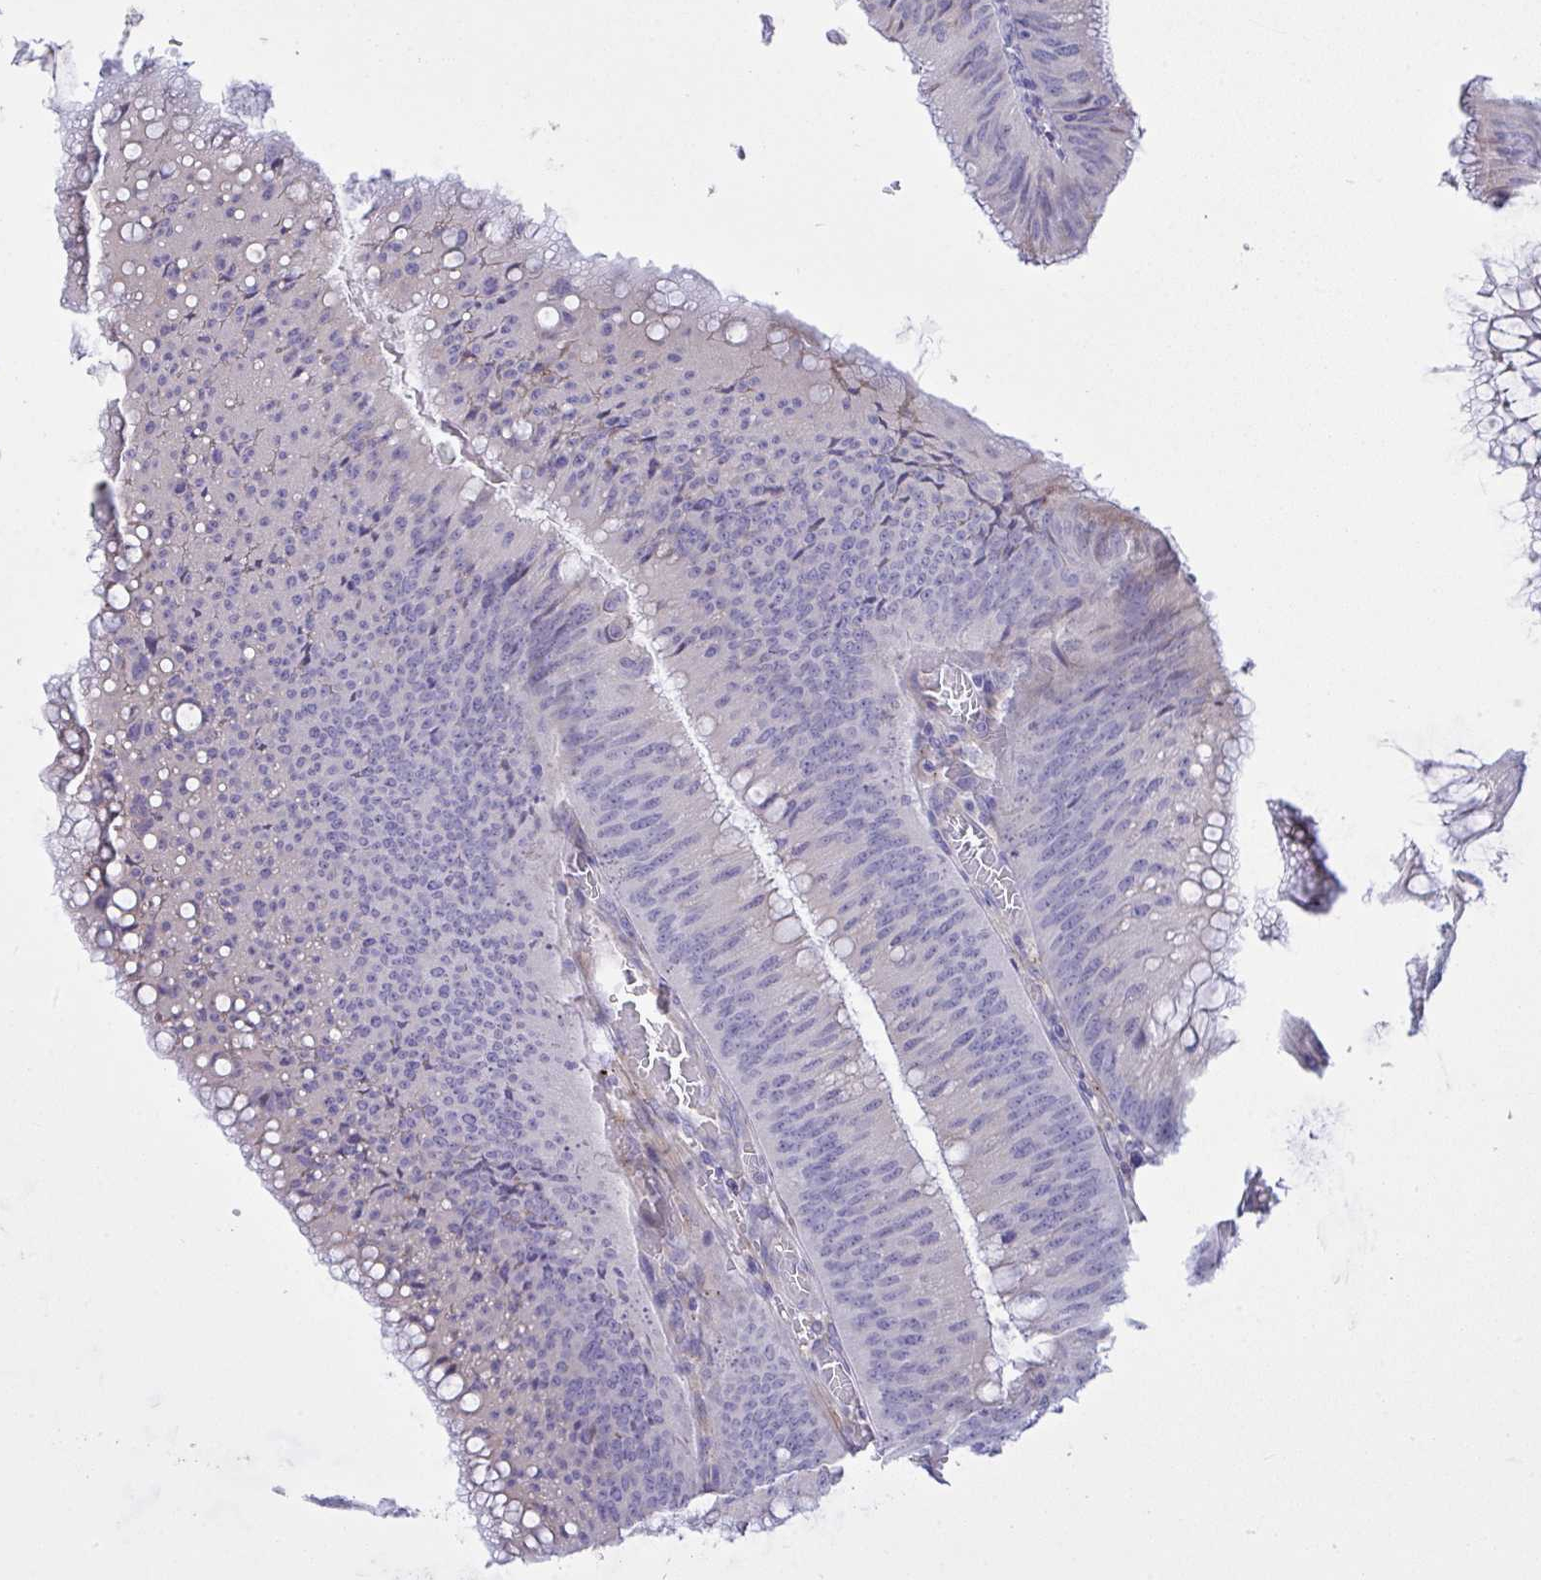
{"staining": {"intensity": "negative", "quantity": "none", "location": "none"}, "tissue": "colorectal cancer", "cell_type": "Tumor cells", "image_type": "cancer", "snomed": [{"axis": "morphology", "description": "Adenocarcinoma, NOS"}, {"axis": "topography", "description": "Rectum"}], "caption": "A histopathology image of human colorectal cancer (adenocarcinoma) is negative for staining in tumor cells.", "gene": "FAM86B1", "patient": {"sex": "female", "age": 72}}